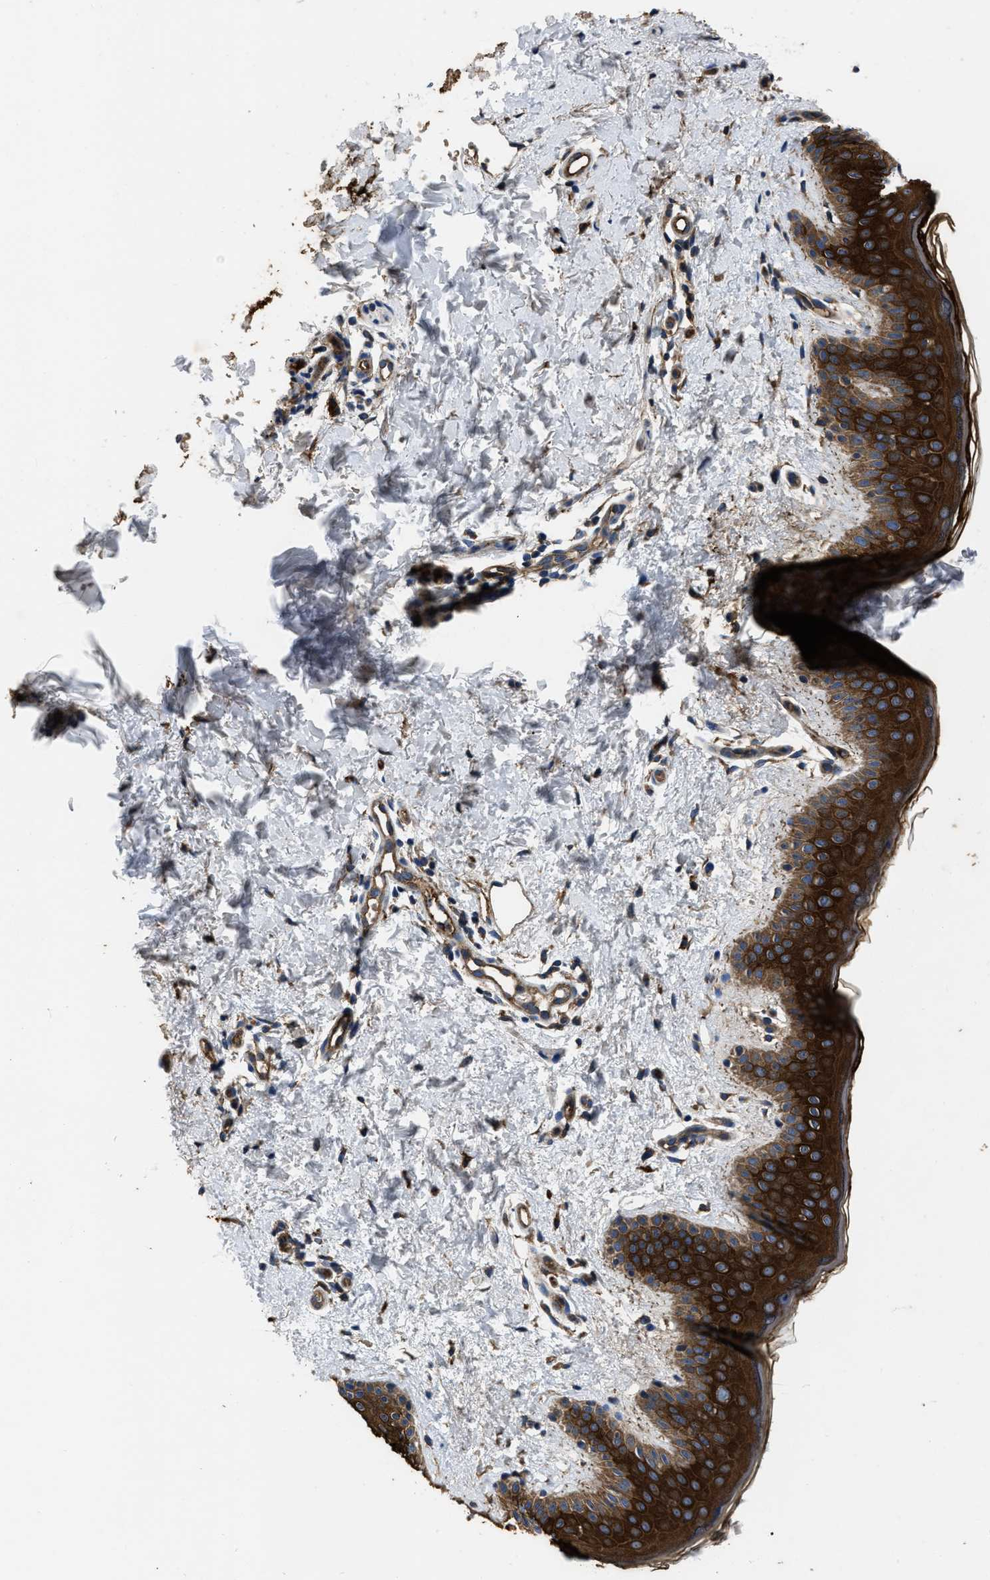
{"staining": {"intensity": "weak", "quantity": "25%-75%", "location": "cytoplasmic/membranous"}, "tissue": "skin", "cell_type": "Fibroblasts", "image_type": "normal", "snomed": [{"axis": "morphology", "description": "Normal tissue, NOS"}, {"axis": "topography", "description": "Skin"}], "caption": "Immunohistochemical staining of unremarkable human skin displays weak cytoplasmic/membranous protein expression in about 25%-75% of fibroblasts.", "gene": "ERC1", "patient": {"sex": "male", "age": 40}}